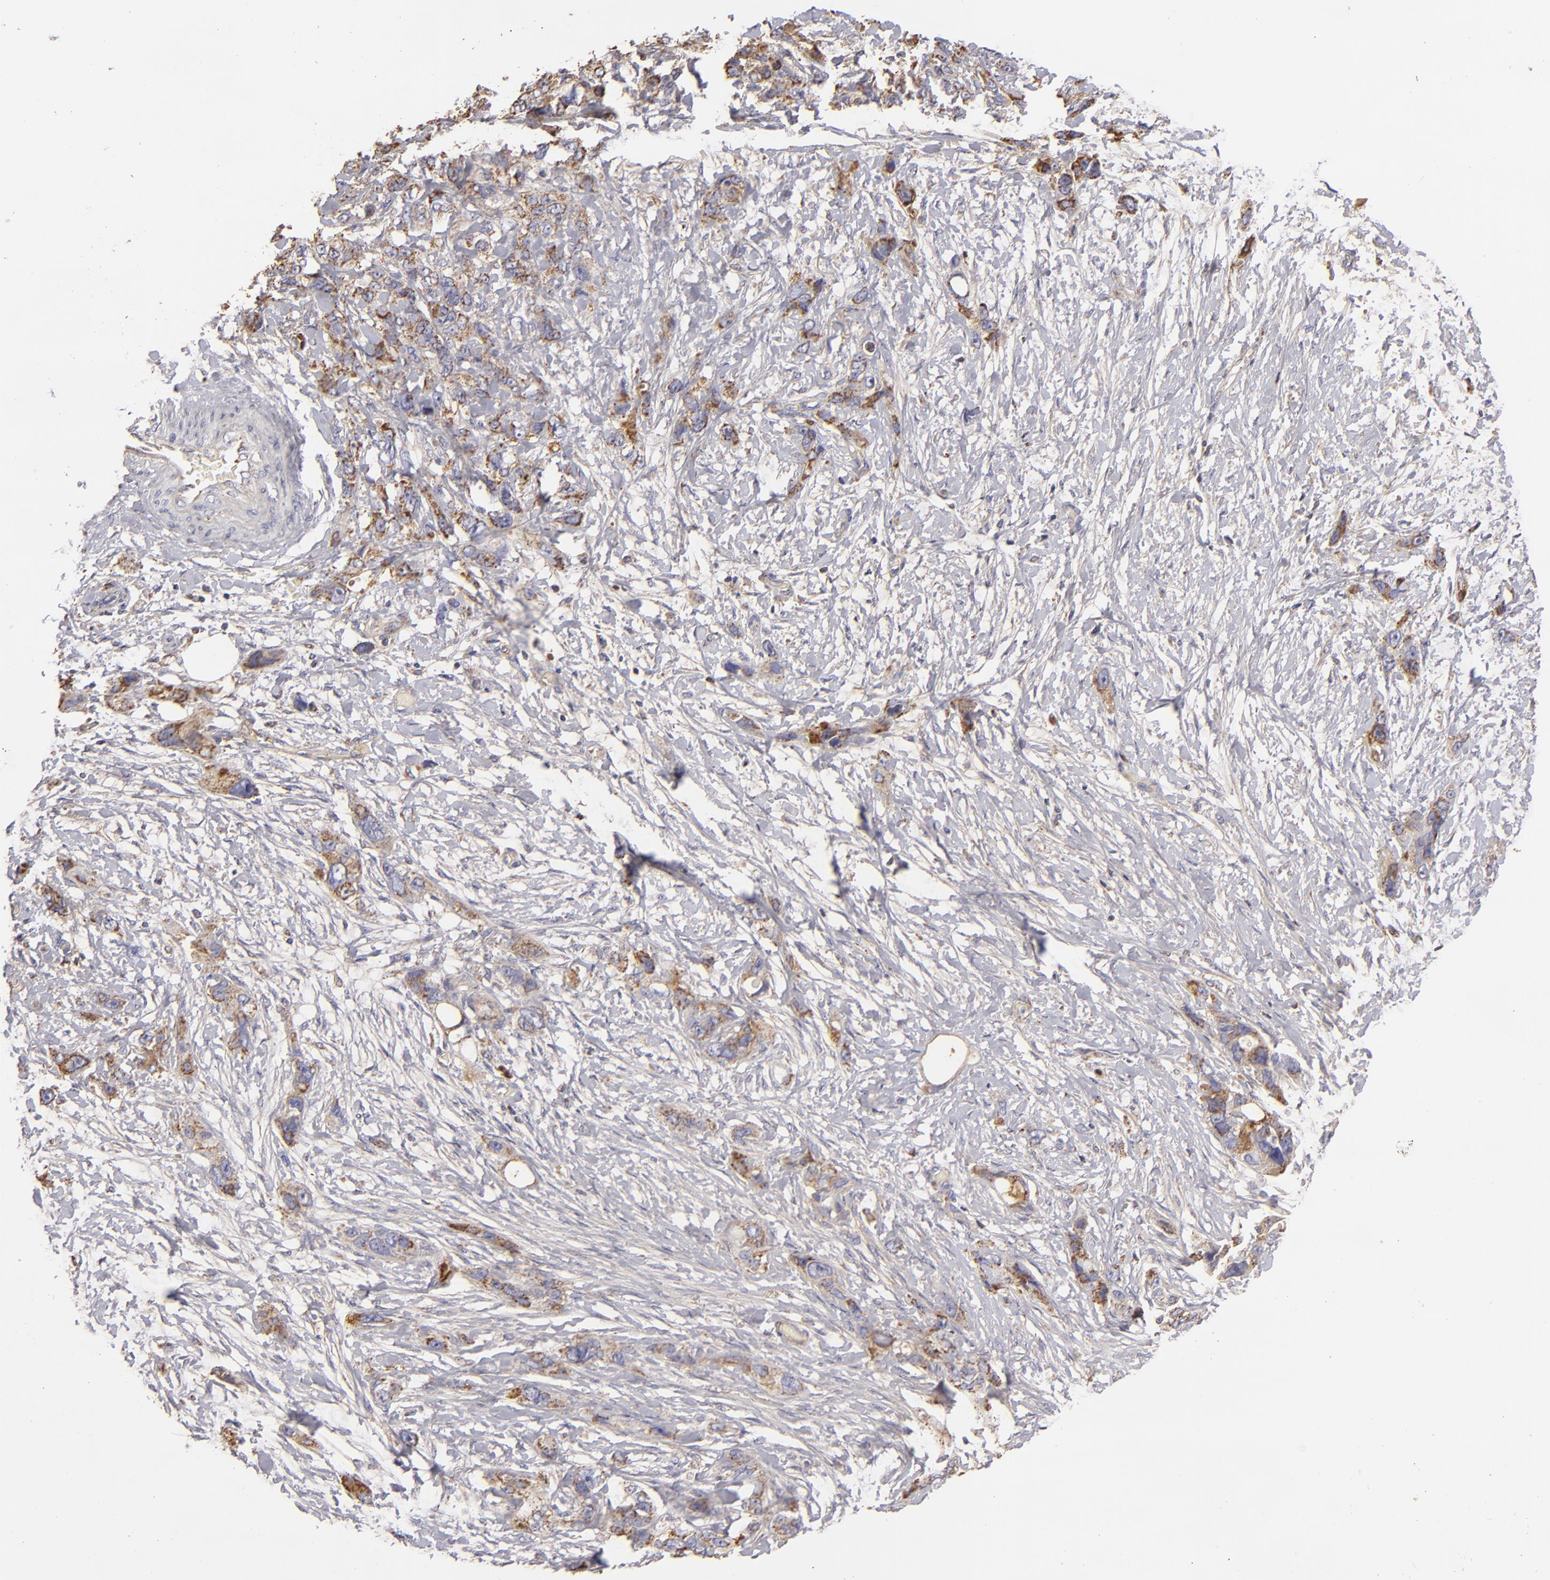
{"staining": {"intensity": "moderate", "quantity": ">75%", "location": "cytoplasmic/membranous"}, "tissue": "stomach cancer", "cell_type": "Tumor cells", "image_type": "cancer", "snomed": [{"axis": "morphology", "description": "Adenocarcinoma, NOS"}, {"axis": "topography", "description": "Stomach, upper"}], "caption": "DAB immunohistochemical staining of stomach adenocarcinoma reveals moderate cytoplasmic/membranous protein positivity in approximately >75% of tumor cells.", "gene": "CFB", "patient": {"sex": "male", "age": 47}}